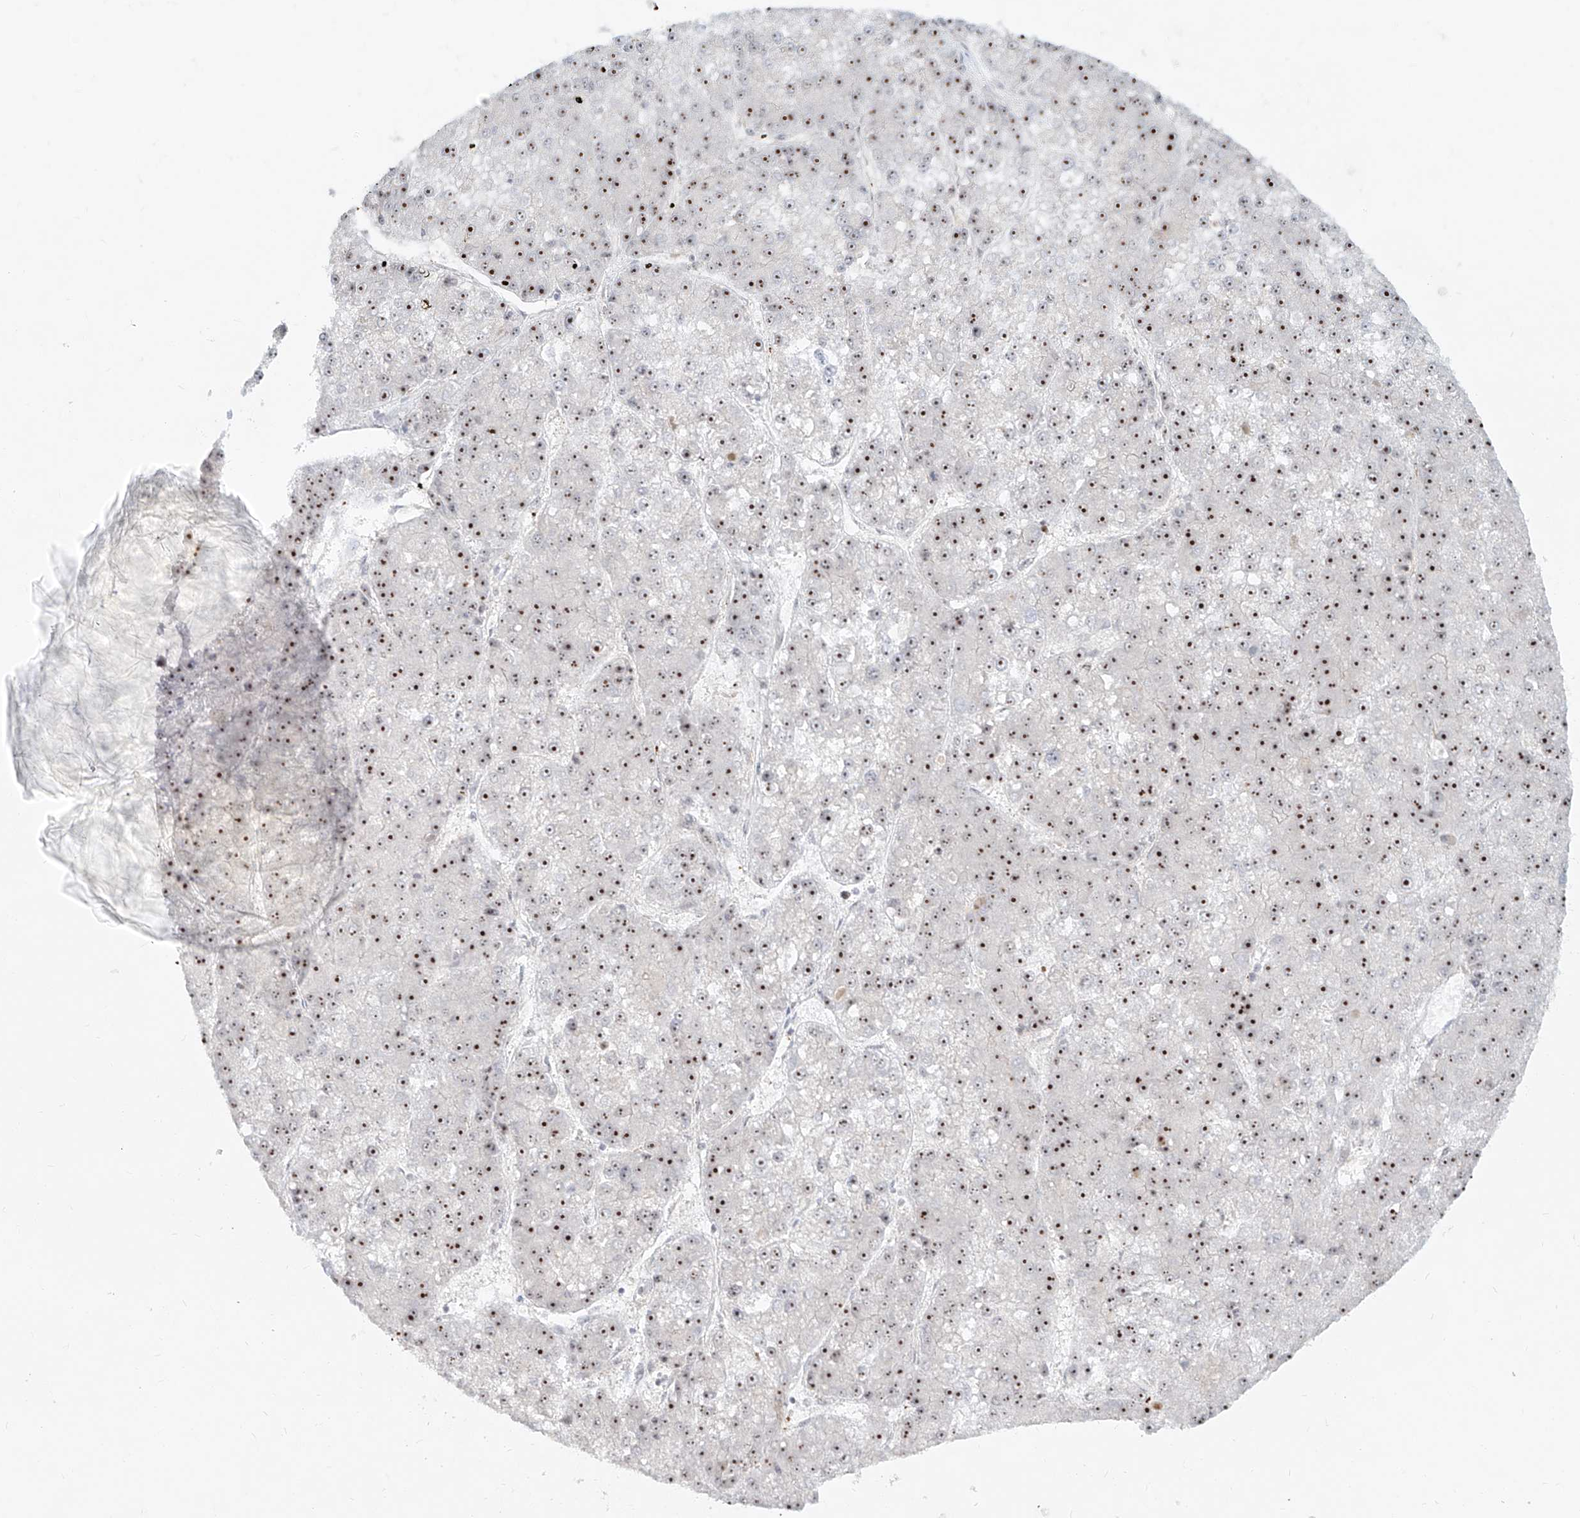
{"staining": {"intensity": "strong", "quantity": ">75%", "location": "nuclear"}, "tissue": "liver cancer", "cell_type": "Tumor cells", "image_type": "cancer", "snomed": [{"axis": "morphology", "description": "Carcinoma, Hepatocellular, NOS"}, {"axis": "topography", "description": "Liver"}], "caption": "A high amount of strong nuclear positivity is identified in about >75% of tumor cells in liver hepatocellular carcinoma tissue.", "gene": "BYSL", "patient": {"sex": "female", "age": 73}}